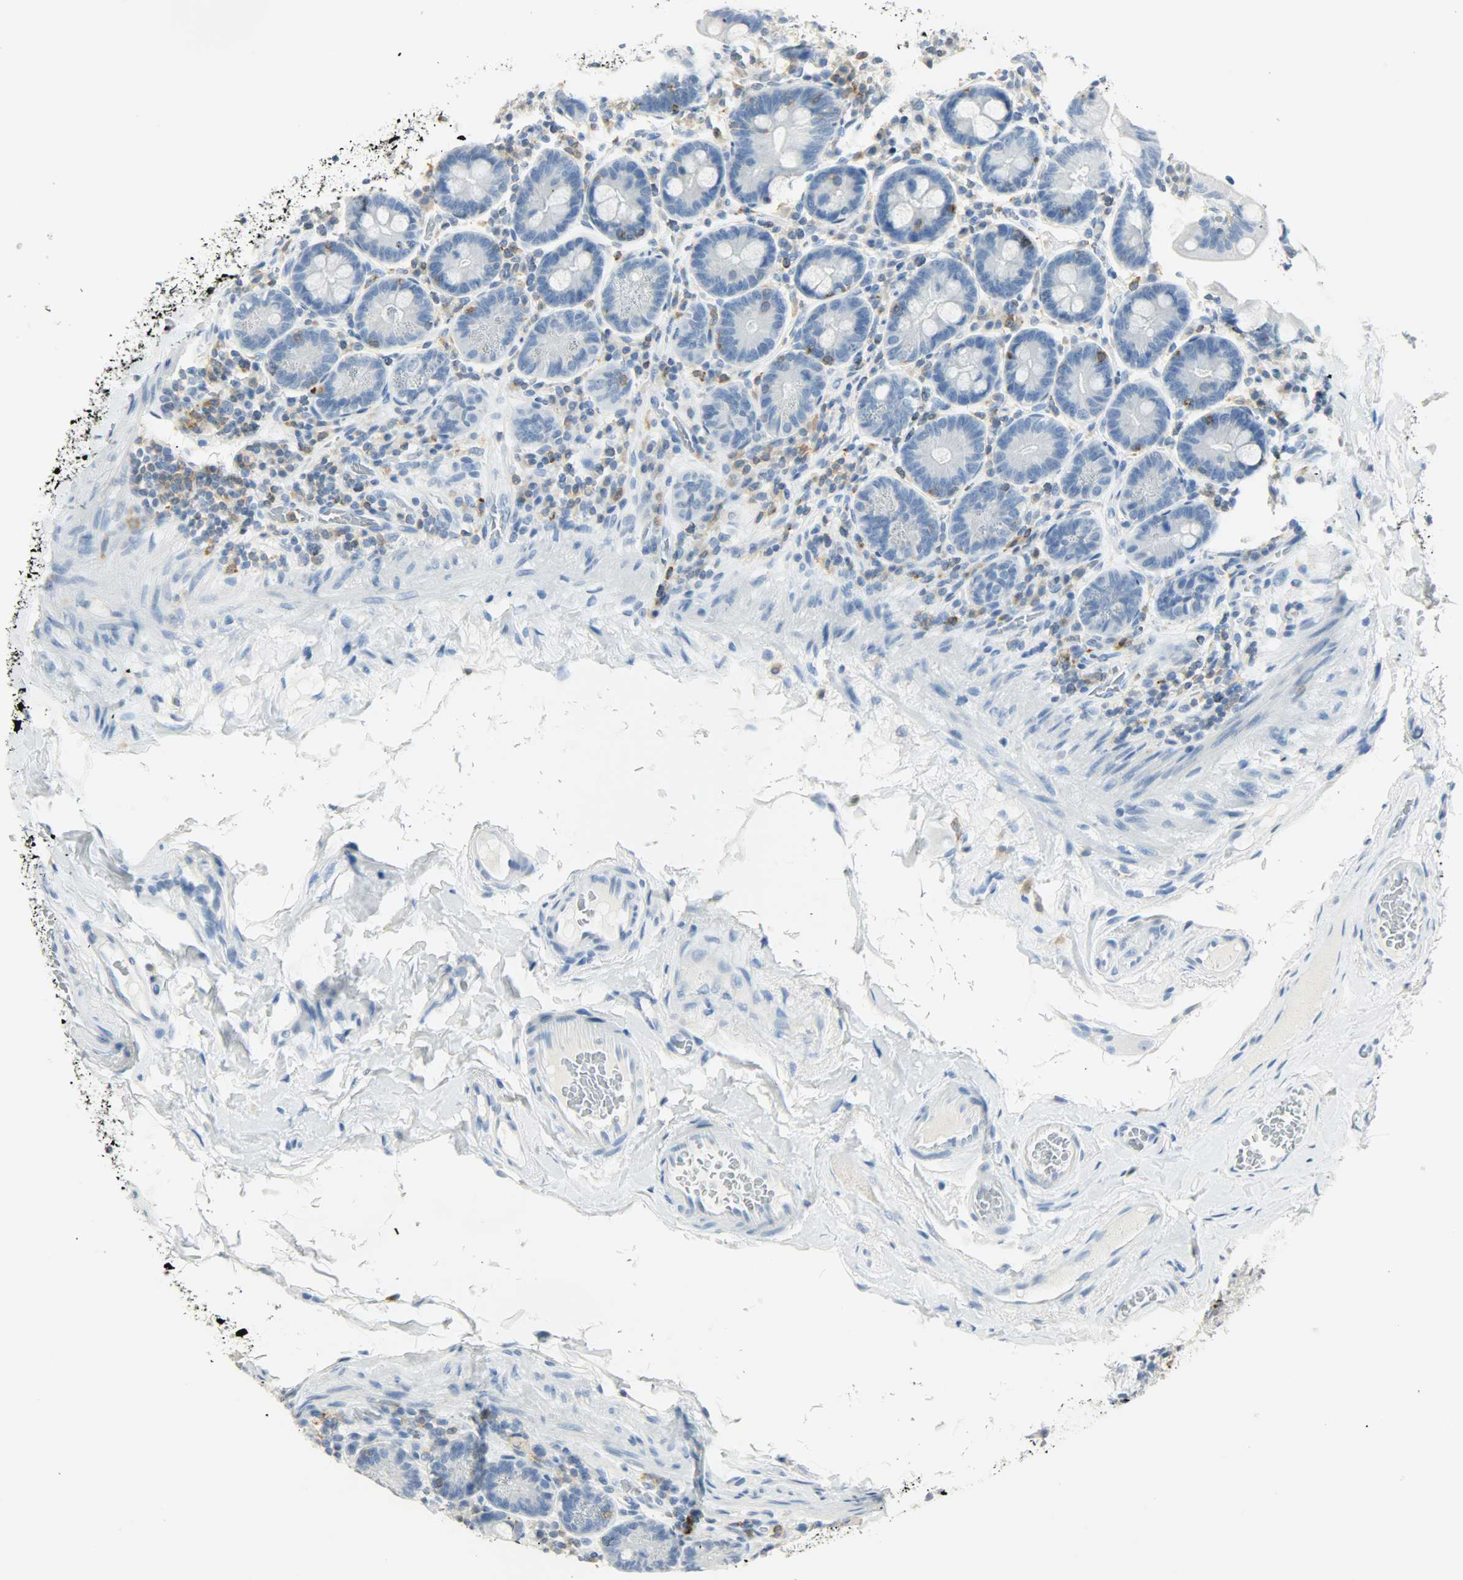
{"staining": {"intensity": "negative", "quantity": "none", "location": "none"}, "tissue": "duodenum", "cell_type": "Glandular cells", "image_type": "normal", "snomed": [{"axis": "morphology", "description": "Normal tissue, NOS"}, {"axis": "topography", "description": "Duodenum"}], "caption": "IHC photomicrograph of benign duodenum: duodenum stained with DAB displays no significant protein staining in glandular cells.", "gene": "PTPN6", "patient": {"sex": "male", "age": 66}}